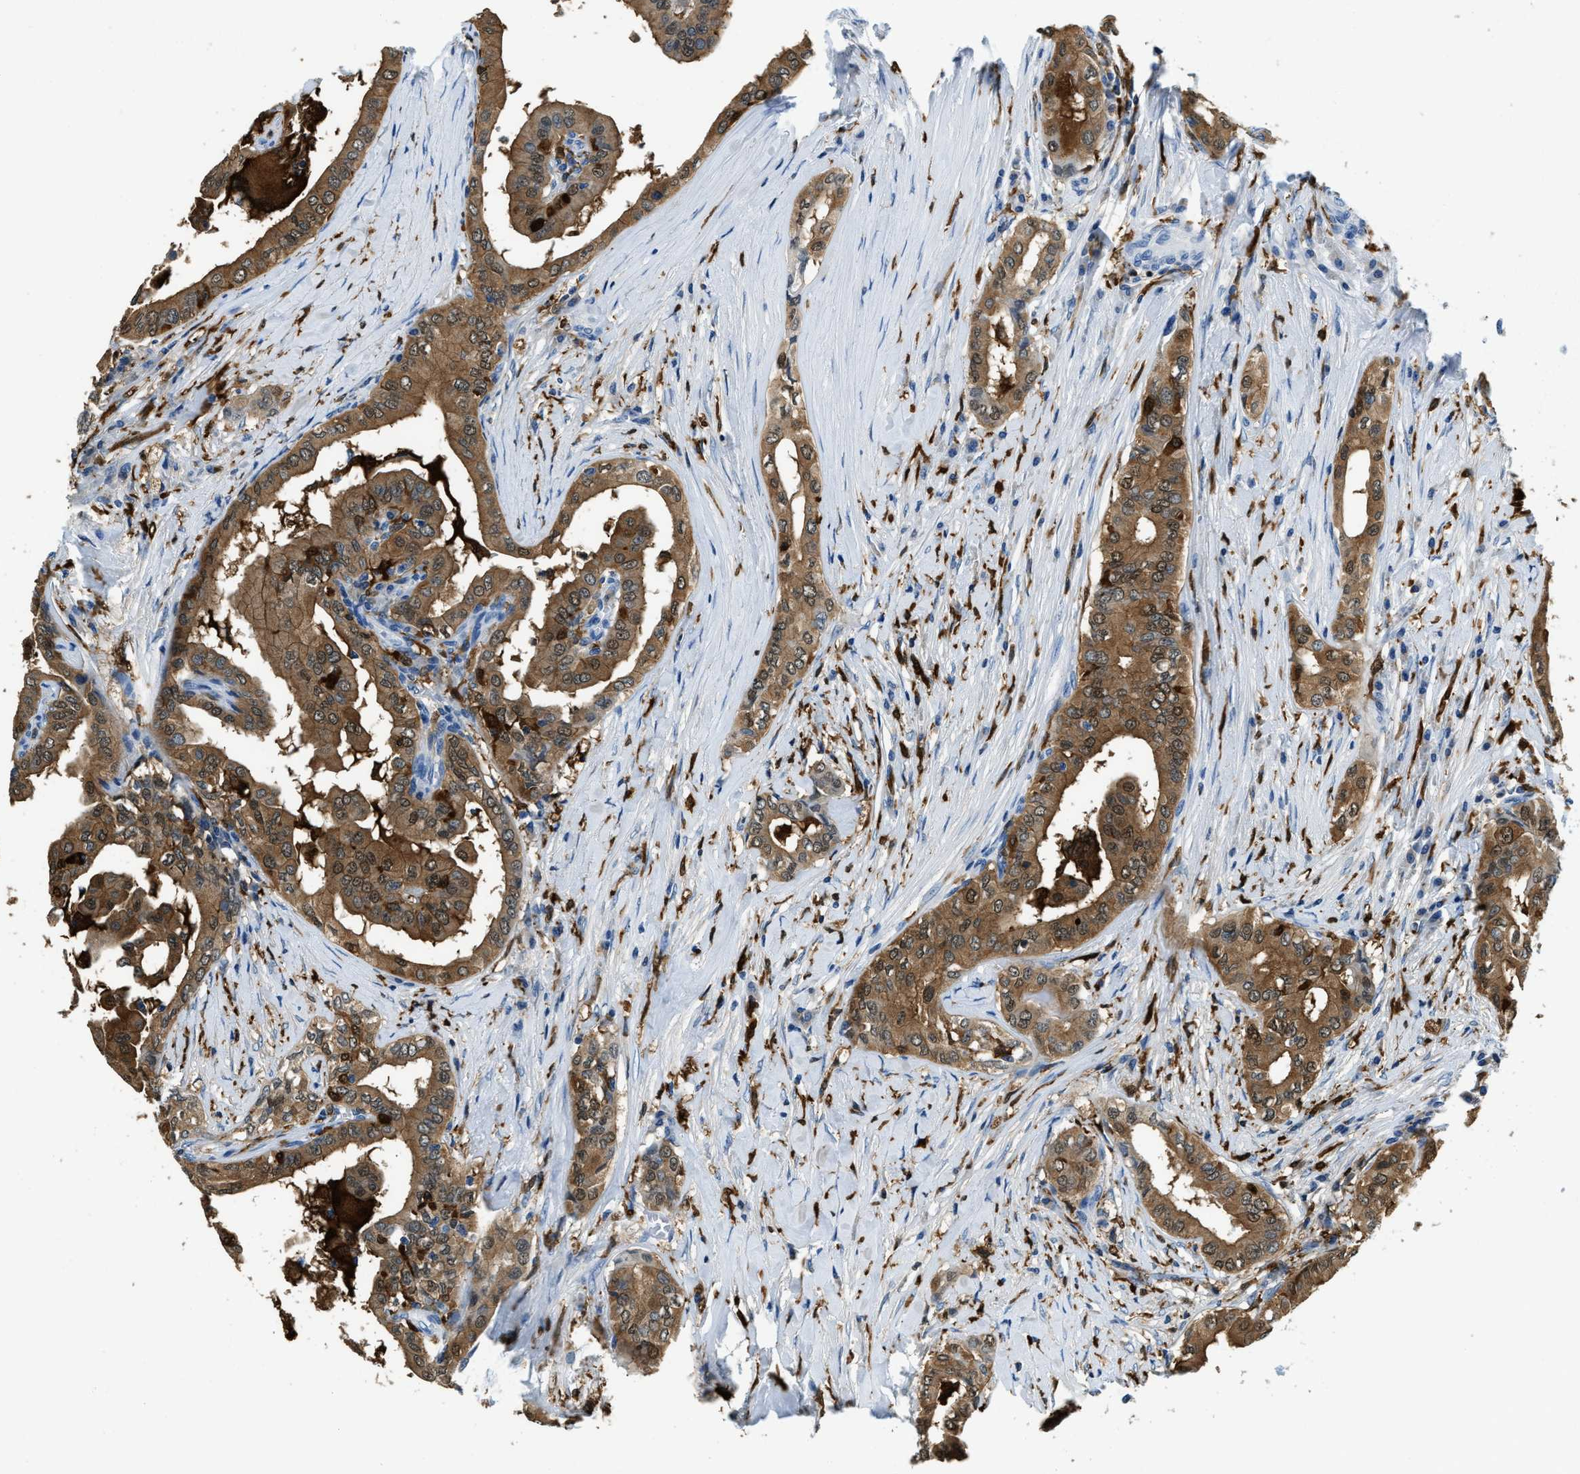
{"staining": {"intensity": "moderate", "quantity": ">75%", "location": "cytoplasmic/membranous"}, "tissue": "thyroid cancer", "cell_type": "Tumor cells", "image_type": "cancer", "snomed": [{"axis": "morphology", "description": "Papillary adenocarcinoma, NOS"}, {"axis": "topography", "description": "Thyroid gland"}], "caption": "The immunohistochemical stain labels moderate cytoplasmic/membranous positivity in tumor cells of thyroid cancer (papillary adenocarcinoma) tissue.", "gene": "CAPG", "patient": {"sex": "male", "age": 33}}